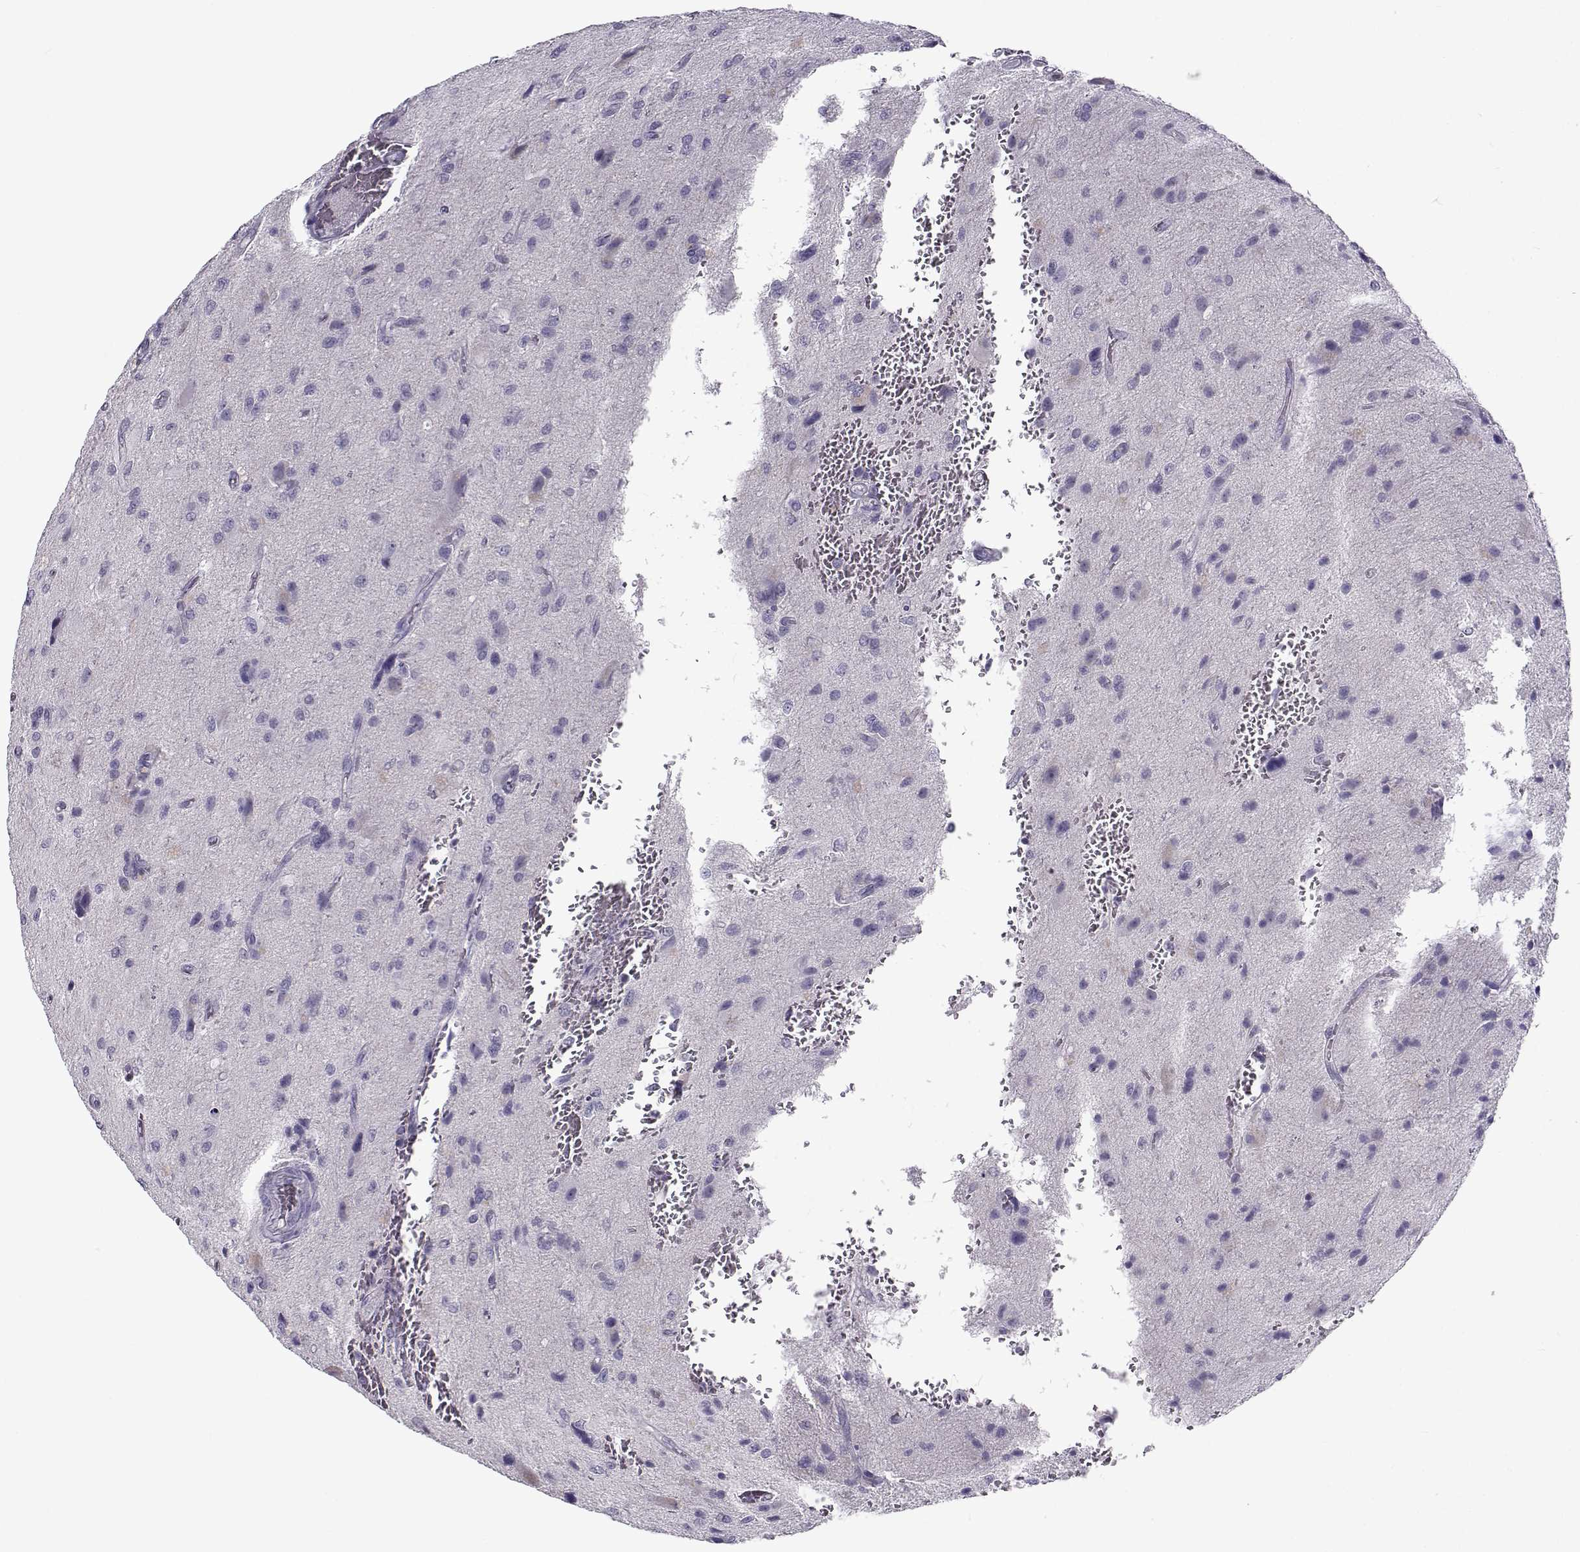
{"staining": {"intensity": "negative", "quantity": "none", "location": "none"}, "tissue": "glioma", "cell_type": "Tumor cells", "image_type": "cancer", "snomed": [{"axis": "morphology", "description": "Glioma, malignant, NOS"}, {"axis": "morphology", "description": "Glioma, malignant, High grade"}, {"axis": "topography", "description": "Brain"}], "caption": "Immunohistochemistry (IHC) of human malignant glioma shows no expression in tumor cells. Nuclei are stained in blue.", "gene": "FAM166A", "patient": {"sex": "female", "age": 71}}